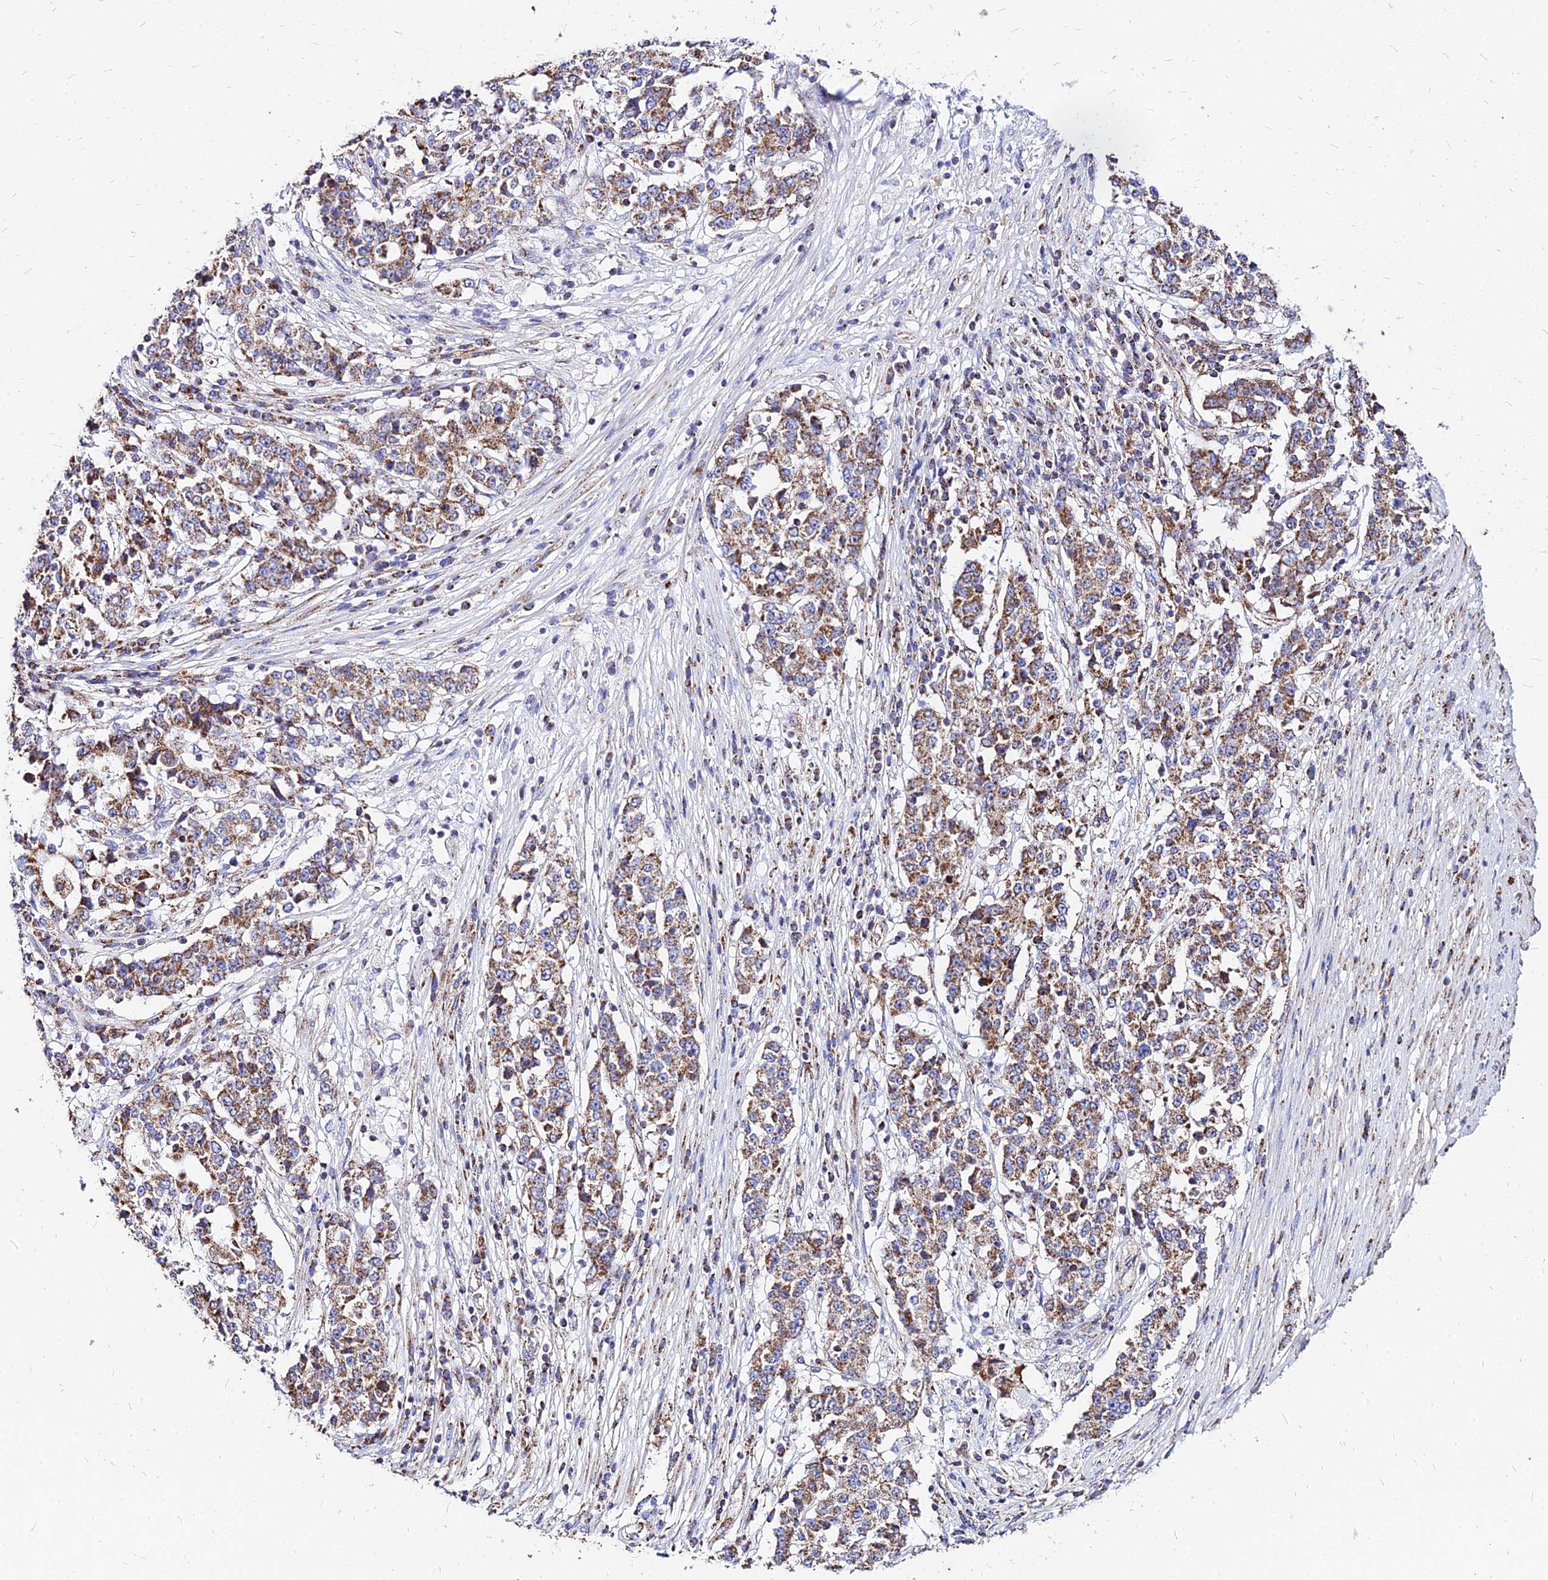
{"staining": {"intensity": "moderate", "quantity": ">75%", "location": "cytoplasmic/membranous"}, "tissue": "stomach cancer", "cell_type": "Tumor cells", "image_type": "cancer", "snomed": [{"axis": "morphology", "description": "Adenocarcinoma, NOS"}, {"axis": "topography", "description": "Stomach"}], "caption": "Immunohistochemistry histopathology image of stomach cancer stained for a protein (brown), which shows medium levels of moderate cytoplasmic/membranous staining in approximately >75% of tumor cells.", "gene": "DLD", "patient": {"sex": "male", "age": 59}}